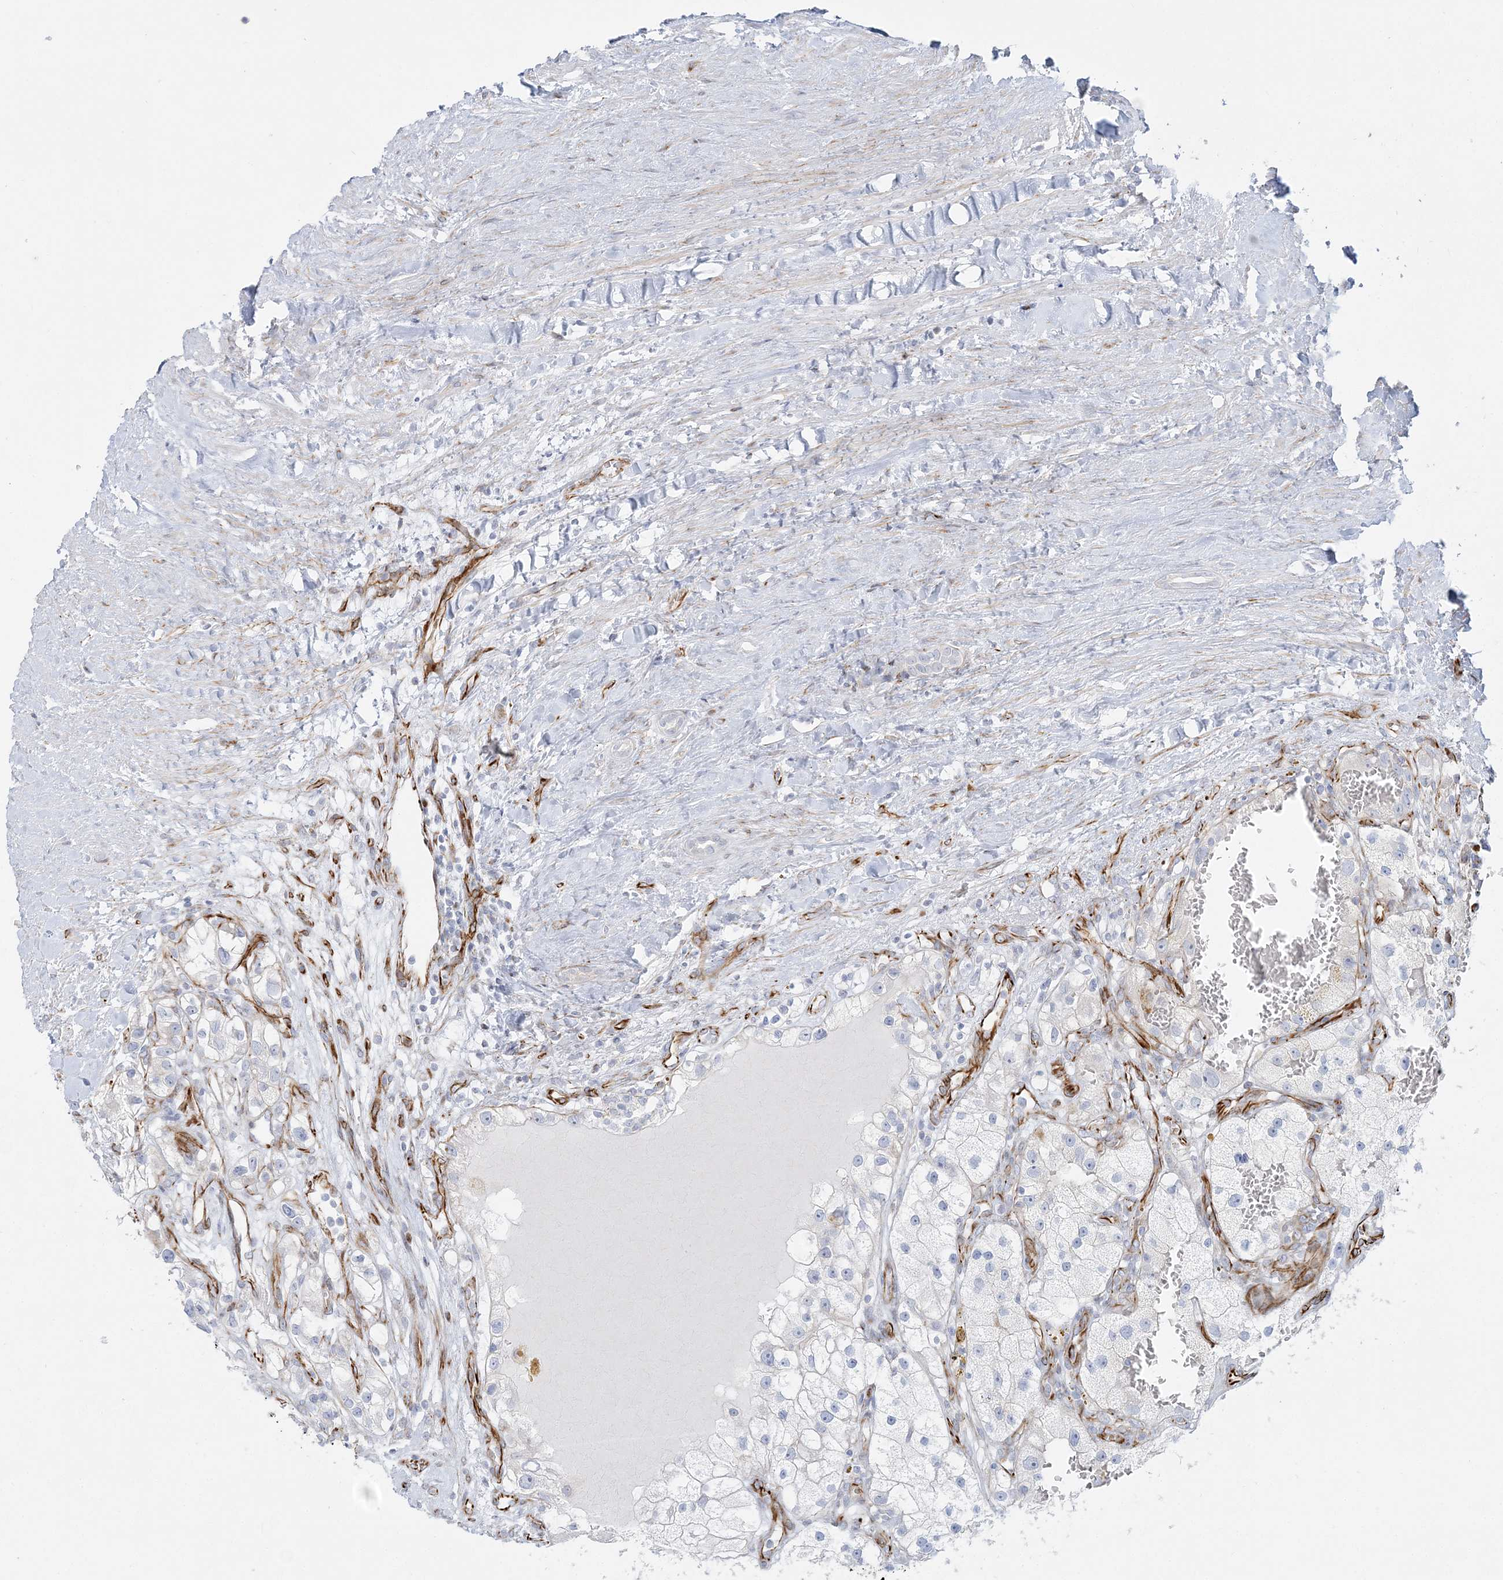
{"staining": {"intensity": "negative", "quantity": "none", "location": "none"}, "tissue": "renal cancer", "cell_type": "Tumor cells", "image_type": "cancer", "snomed": [{"axis": "morphology", "description": "Adenocarcinoma, NOS"}, {"axis": "topography", "description": "Kidney"}], "caption": "Tumor cells are negative for protein expression in human renal adenocarcinoma.", "gene": "PPIL6", "patient": {"sex": "female", "age": 57}}